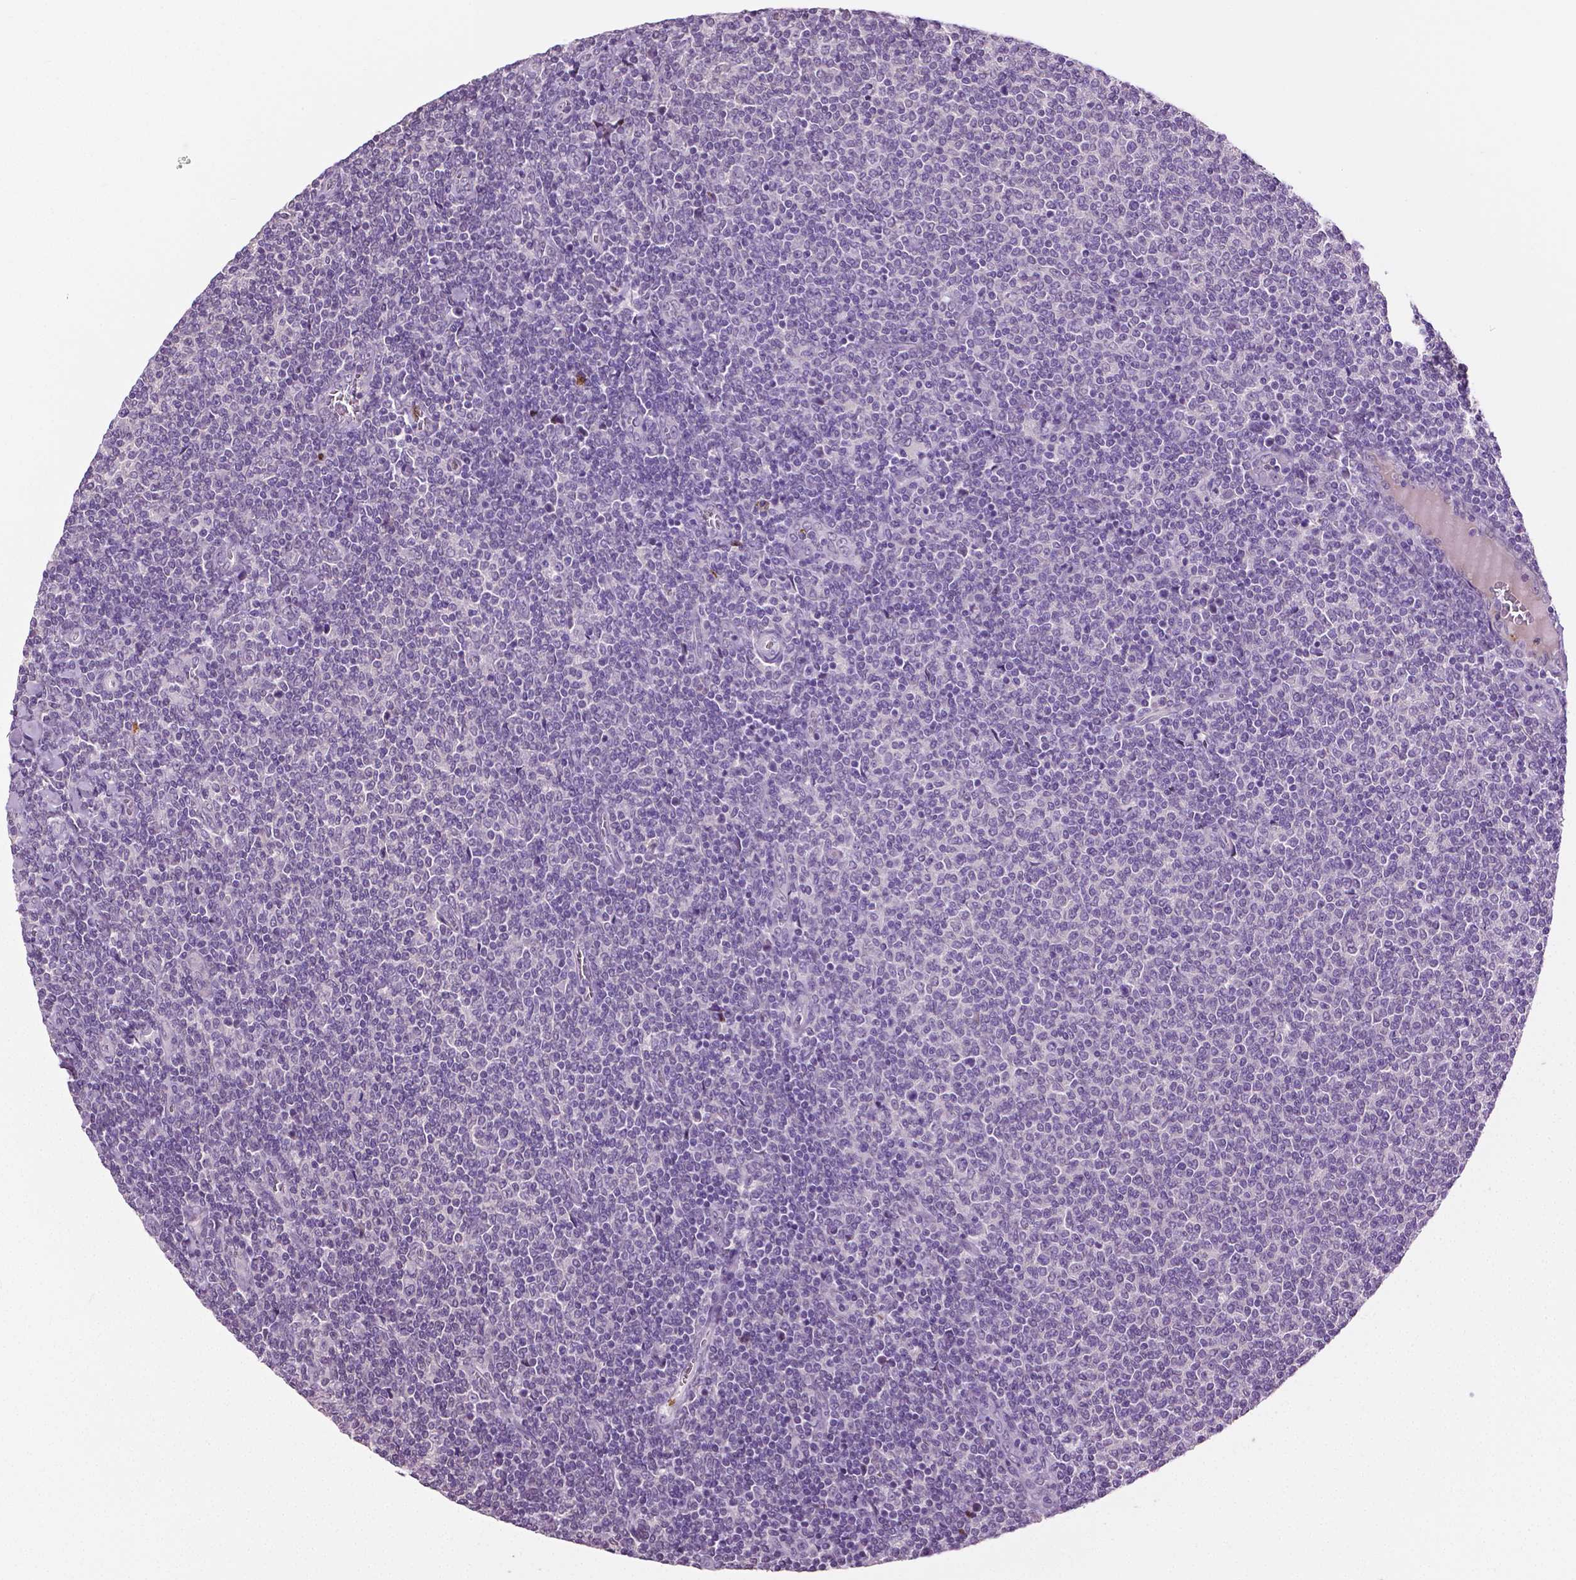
{"staining": {"intensity": "negative", "quantity": "none", "location": "none"}, "tissue": "lymphoma", "cell_type": "Tumor cells", "image_type": "cancer", "snomed": [{"axis": "morphology", "description": "Malignant lymphoma, non-Hodgkin's type, Low grade"}, {"axis": "topography", "description": "Lymph node"}], "caption": "Immunohistochemistry (IHC) of human malignant lymphoma, non-Hodgkin's type (low-grade) displays no expression in tumor cells. (Immunohistochemistry, brightfield microscopy, high magnification).", "gene": "PTPN5", "patient": {"sex": "male", "age": 52}}